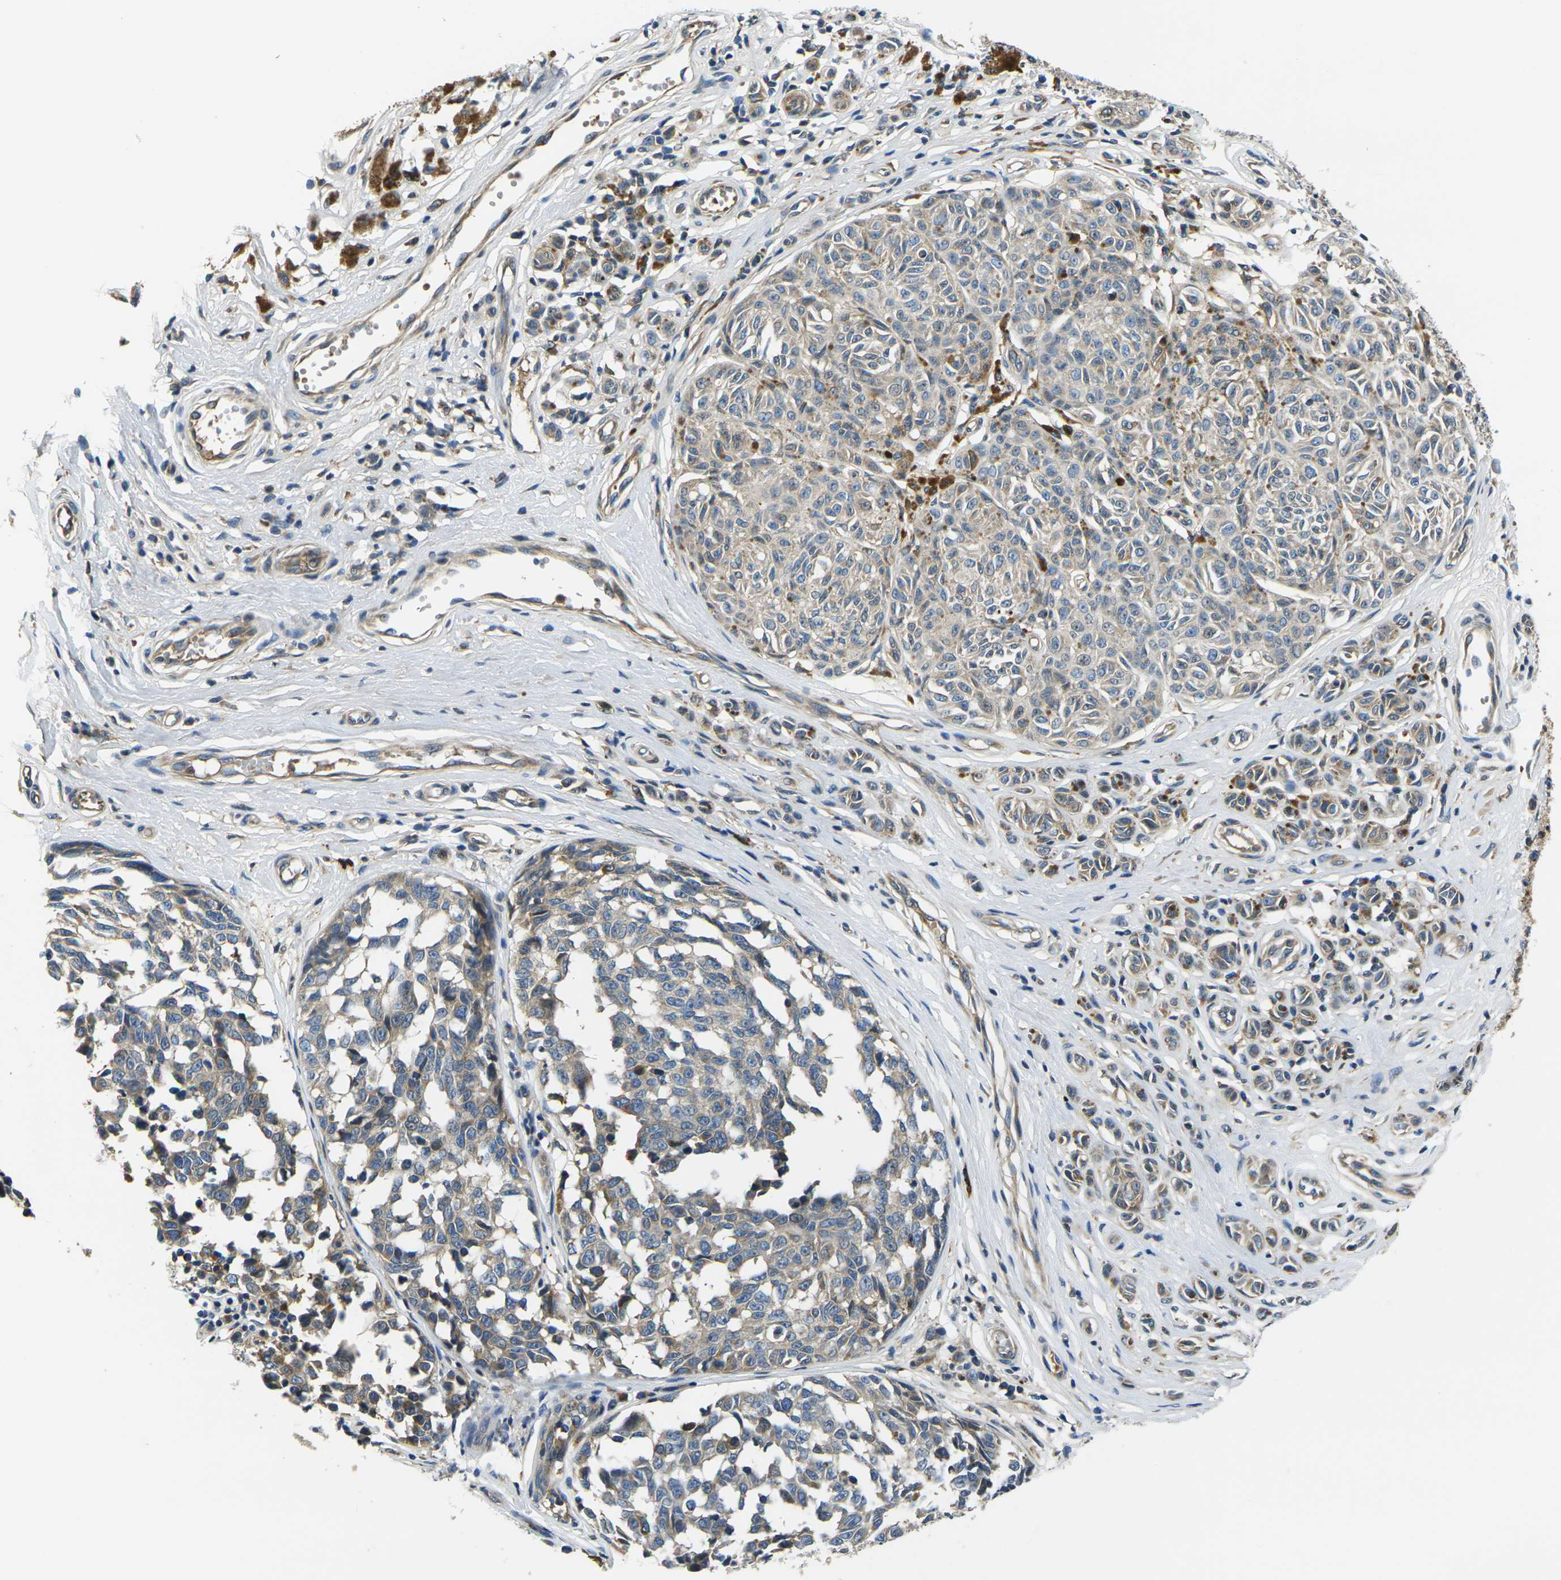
{"staining": {"intensity": "moderate", "quantity": ">75%", "location": "cytoplasmic/membranous"}, "tissue": "melanoma", "cell_type": "Tumor cells", "image_type": "cancer", "snomed": [{"axis": "morphology", "description": "Malignant melanoma, NOS"}, {"axis": "topography", "description": "Skin"}], "caption": "This image demonstrates immunohistochemistry staining of malignant melanoma, with medium moderate cytoplasmic/membranous staining in approximately >75% of tumor cells.", "gene": "RAB1B", "patient": {"sex": "female", "age": 64}}